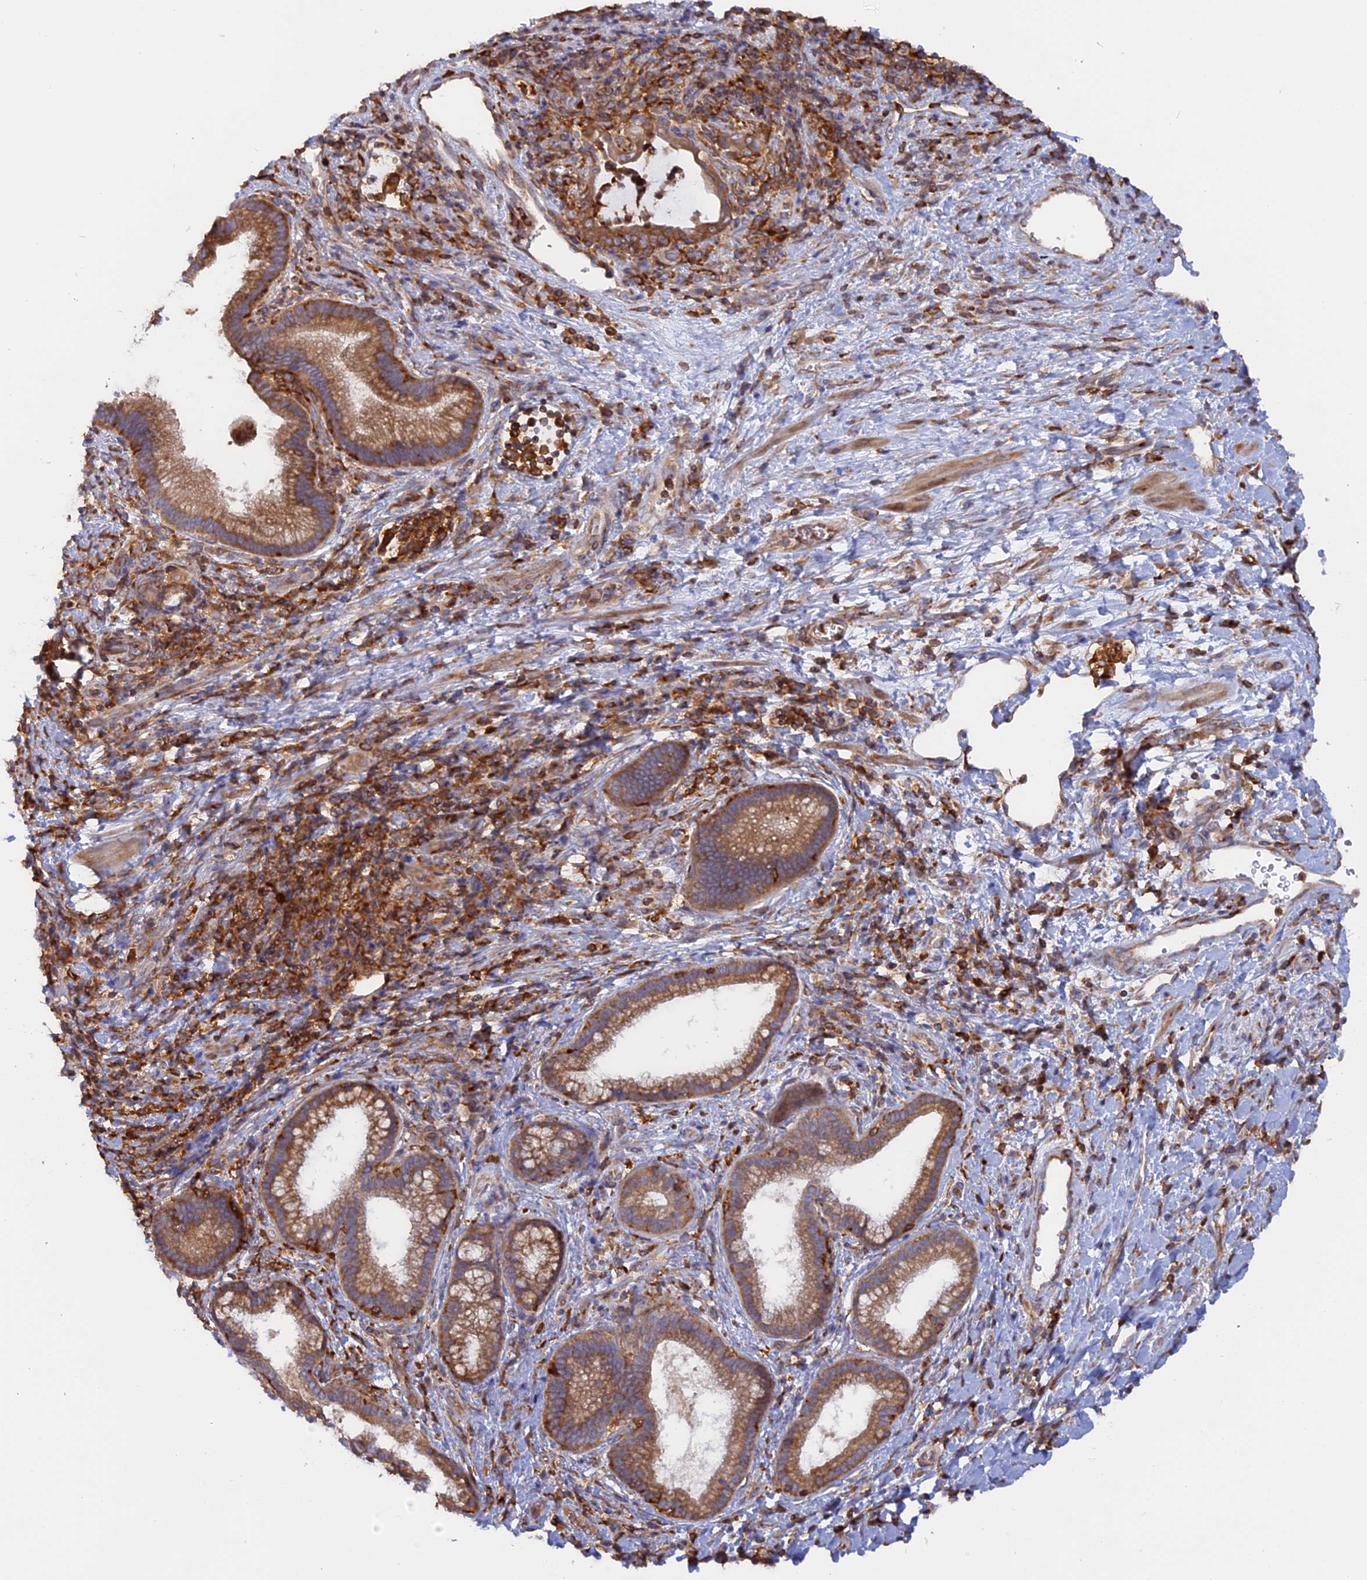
{"staining": {"intensity": "moderate", "quantity": ">75%", "location": "cytoplasmic/membranous"}, "tissue": "pancreatic cancer", "cell_type": "Tumor cells", "image_type": "cancer", "snomed": [{"axis": "morphology", "description": "Normal tissue, NOS"}, {"axis": "morphology", "description": "Adenocarcinoma, NOS"}, {"axis": "topography", "description": "Pancreas"}], "caption": "DAB immunohistochemical staining of human adenocarcinoma (pancreatic) demonstrates moderate cytoplasmic/membranous protein positivity in approximately >75% of tumor cells.", "gene": "GMIP", "patient": {"sex": "female", "age": 55}}